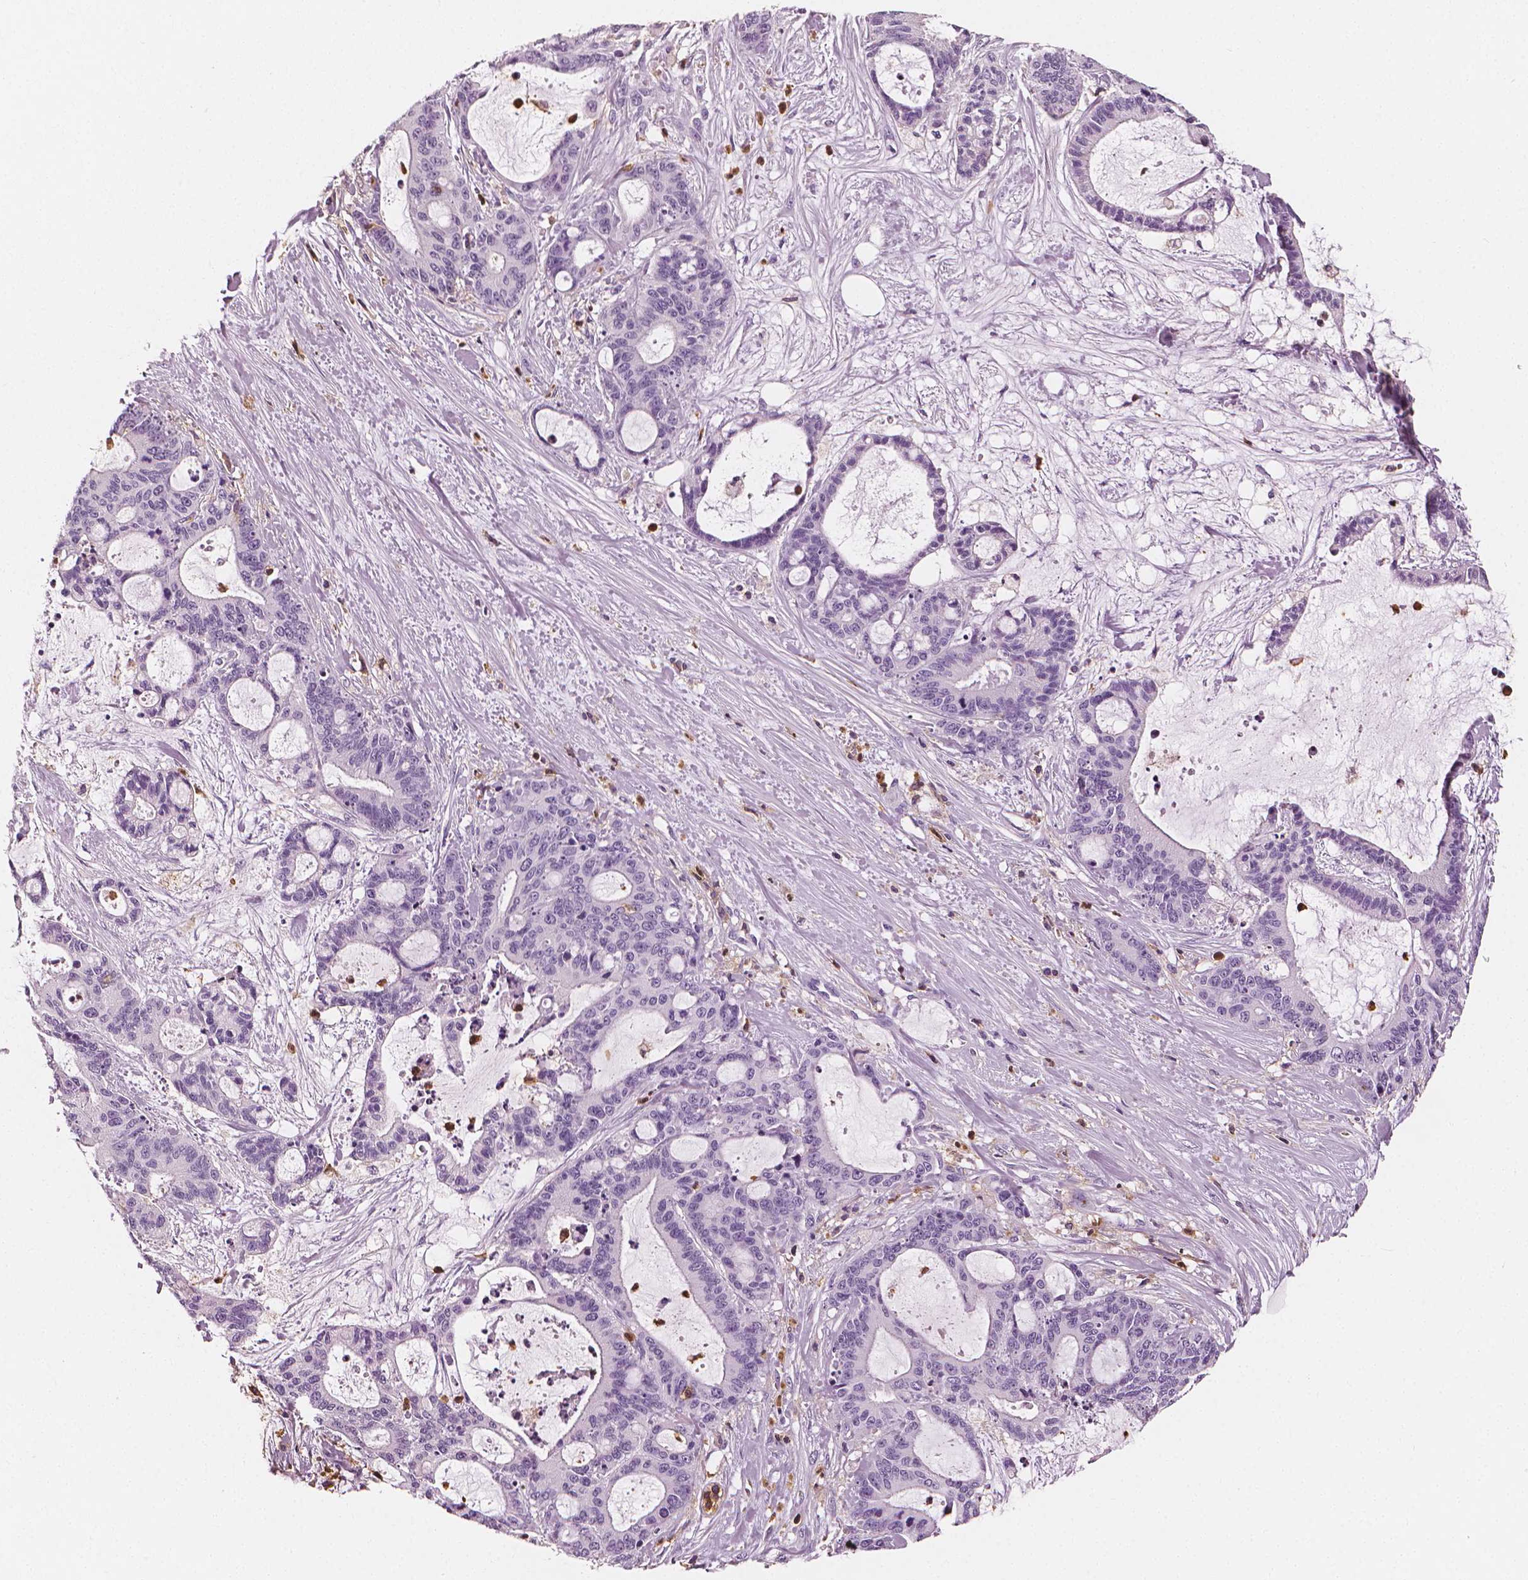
{"staining": {"intensity": "negative", "quantity": "none", "location": "none"}, "tissue": "liver cancer", "cell_type": "Tumor cells", "image_type": "cancer", "snomed": [{"axis": "morphology", "description": "Cholangiocarcinoma"}, {"axis": "topography", "description": "Liver"}], "caption": "Immunohistochemistry photomicrograph of neoplastic tissue: human liver cancer (cholangiocarcinoma) stained with DAB displays no significant protein expression in tumor cells.", "gene": "PTPRC", "patient": {"sex": "female", "age": 73}}